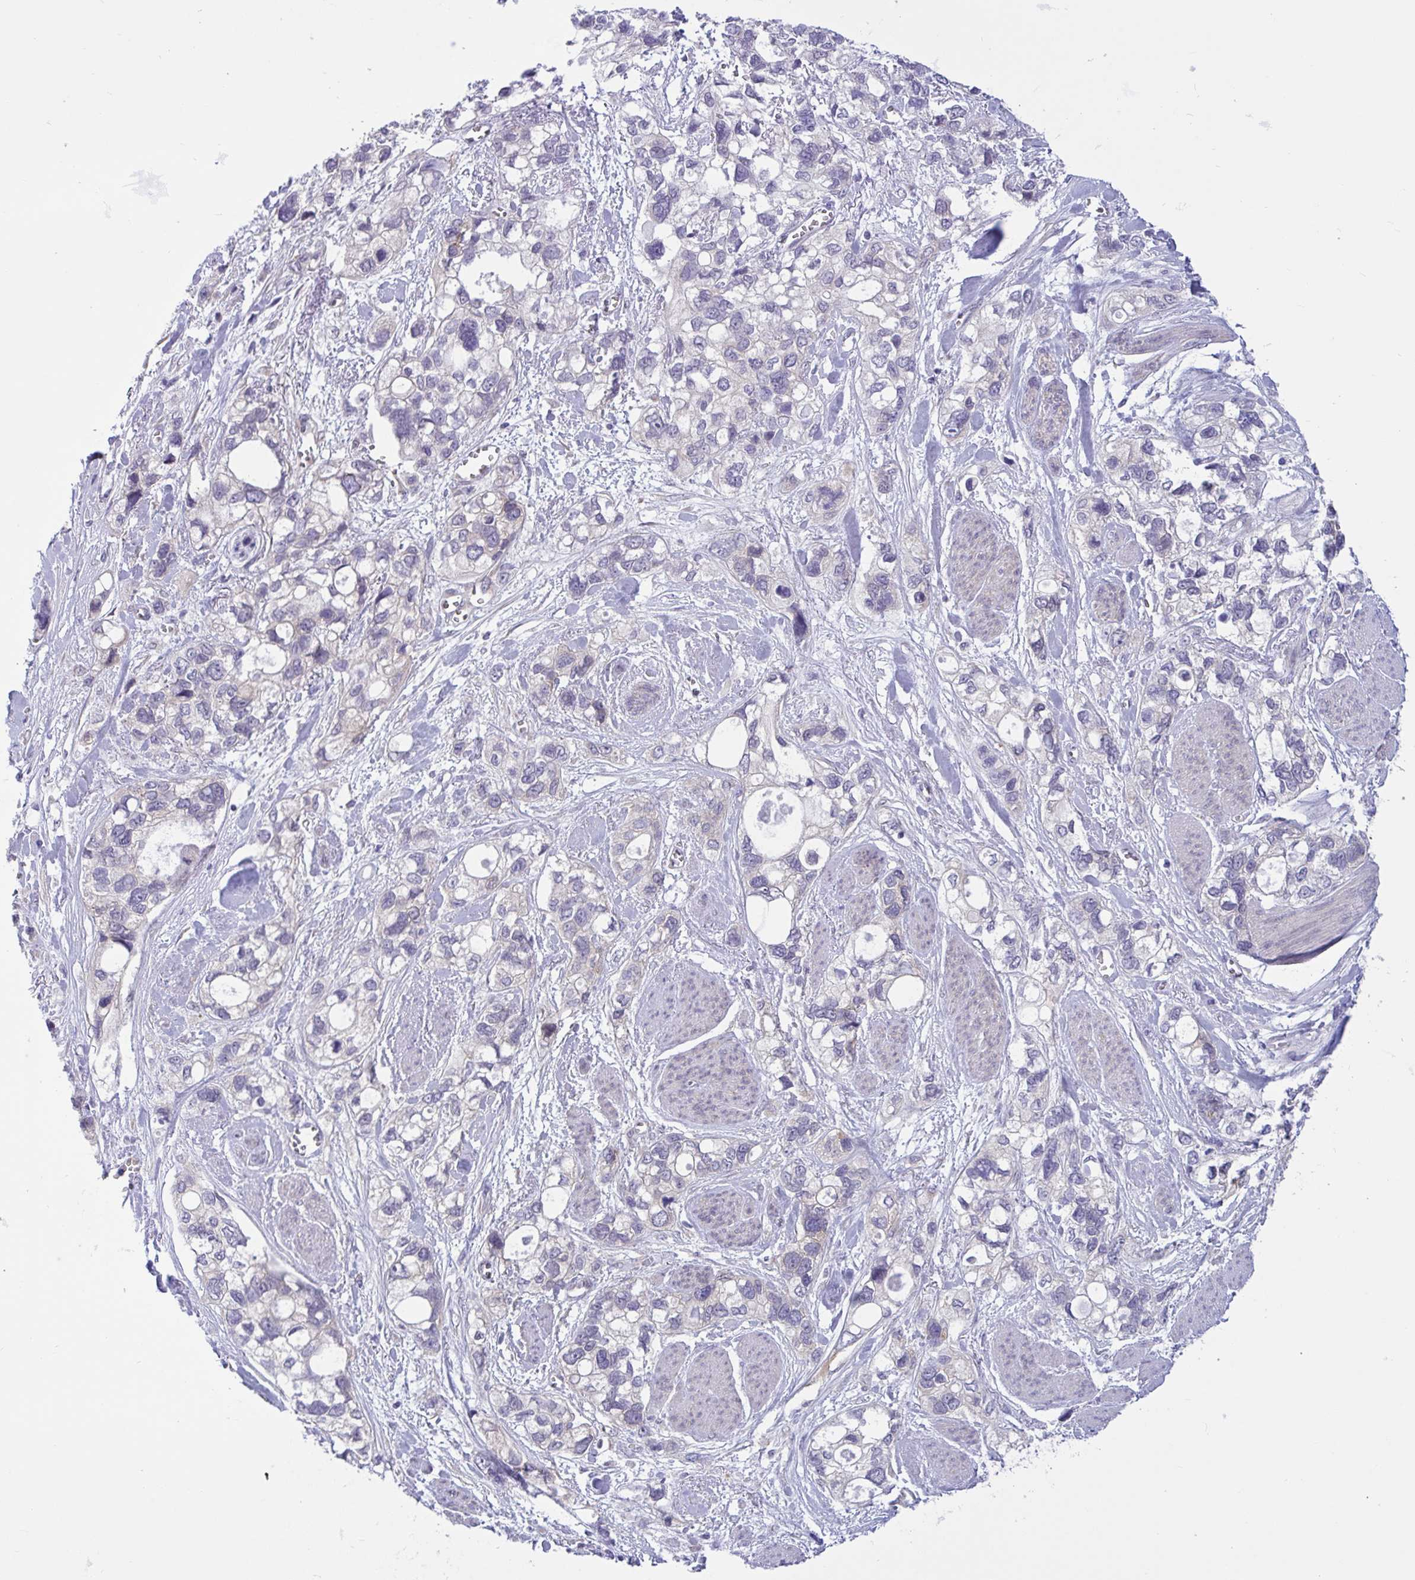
{"staining": {"intensity": "negative", "quantity": "none", "location": "none"}, "tissue": "stomach cancer", "cell_type": "Tumor cells", "image_type": "cancer", "snomed": [{"axis": "morphology", "description": "Adenocarcinoma, NOS"}, {"axis": "topography", "description": "Stomach, upper"}], "caption": "A high-resolution photomicrograph shows immunohistochemistry staining of stomach adenocarcinoma, which demonstrates no significant expression in tumor cells.", "gene": "CAMLG", "patient": {"sex": "female", "age": 81}}